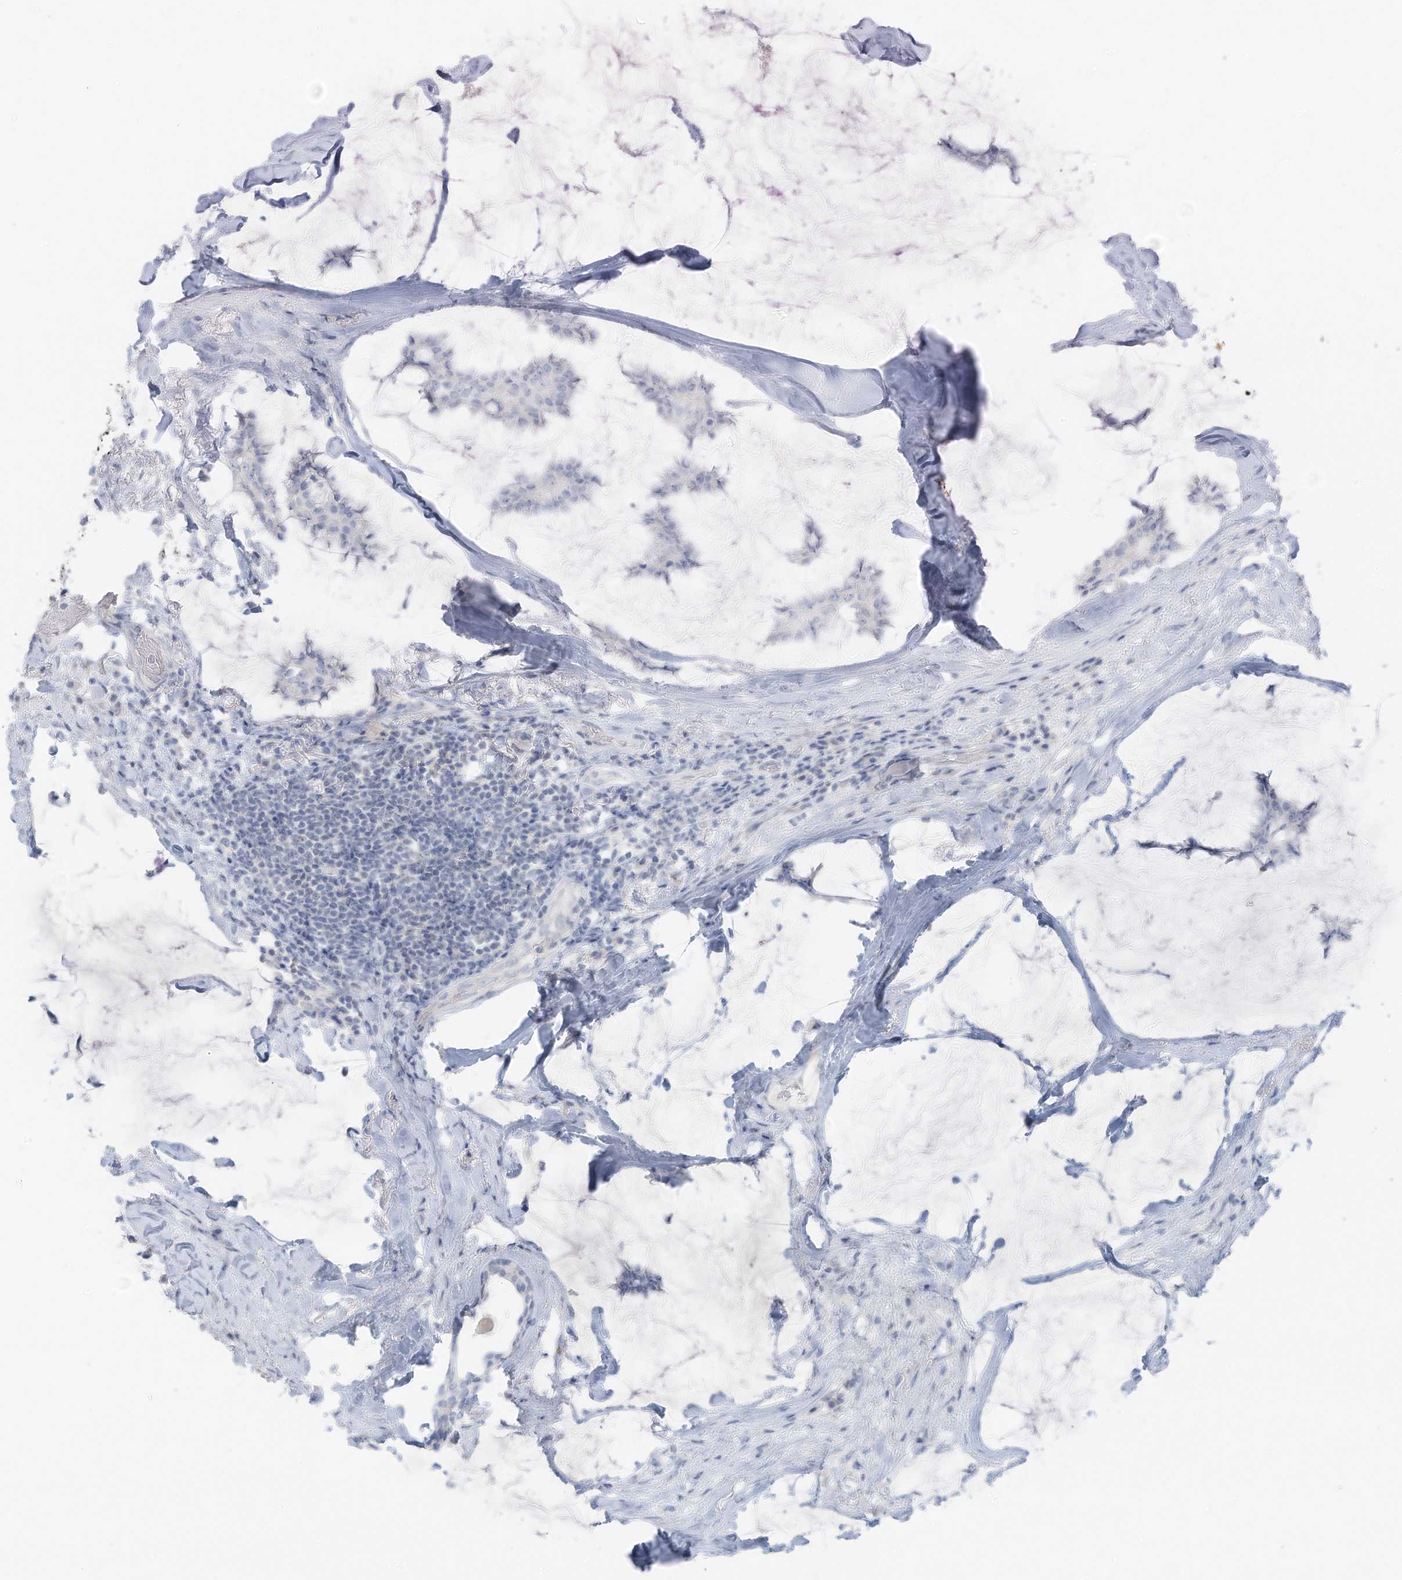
{"staining": {"intensity": "negative", "quantity": "none", "location": "none"}, "tissue": "breast cancer", "cell_type": "Tumor cells", "image_type": "cancer", "snomed": [{"axis": "morphology", "description": "Duct carcinoma"}, {"axis": "topography", "description": "Breast"}], "caption": "This image is of breast cancer stained with IHC to label a protein in brown with the nuclei are counter-stained blue. There is no positivity in tumor cells.", "gene": "SLC25A43", "patient": {"sex": "female", "age": 93}}